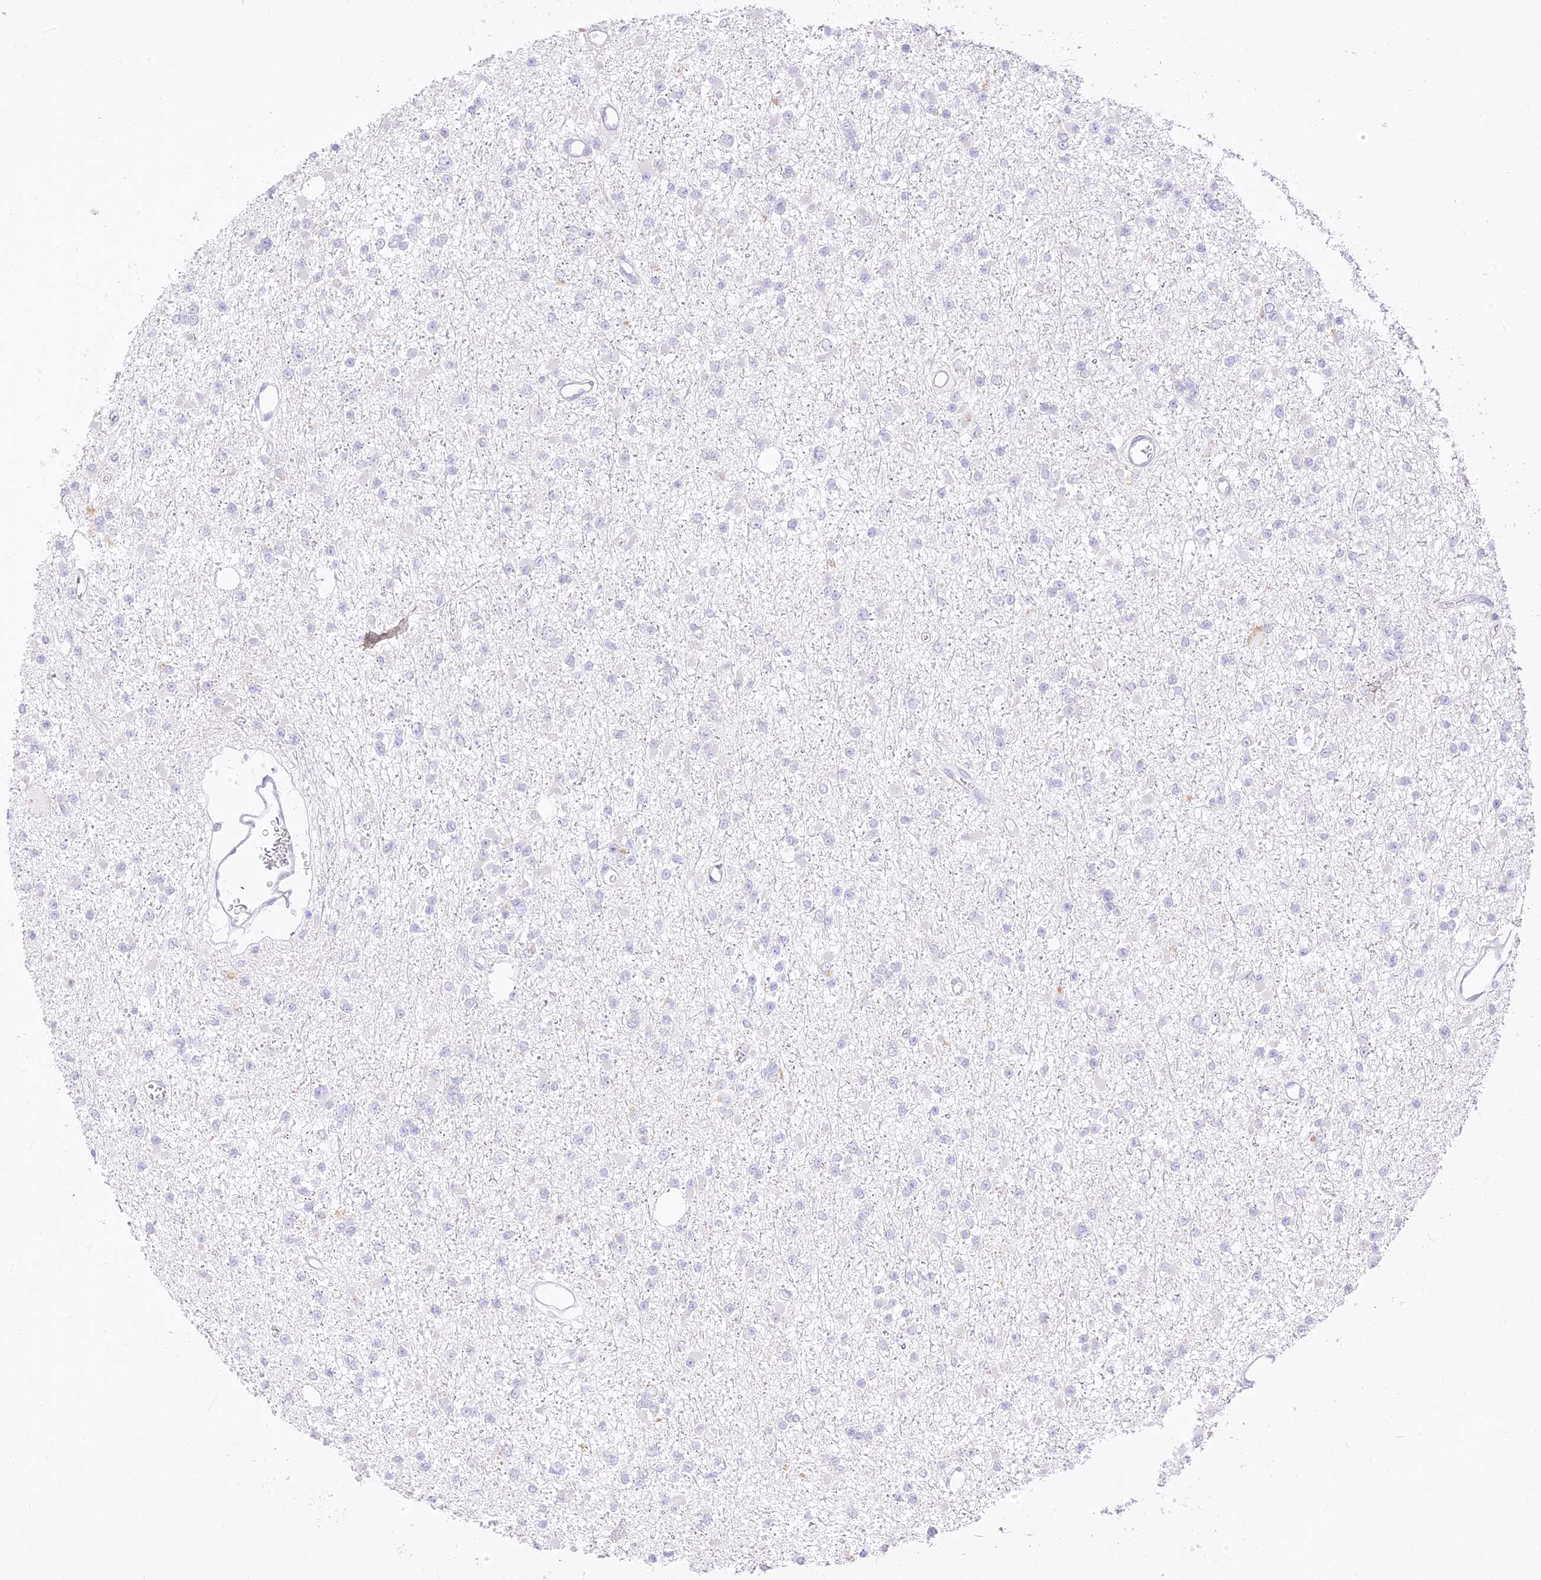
{"staining": {"intensity": "negative", "quantity": "none", "location": "none"}, "tissue": "glioma", "cell_type": "Tumor cells", "image_type": "cancer", "snomed": [{"axis": "morphology", "description": "Glioma, malignant, Low grade"}, {"axis": "topography", "description": "Brain"}], "caption": "Tumor cells show no significant protein expression in malignant glioma (low-grade).", "gene": "SEC13", "patient": {"sex": "female", "age": 22}}